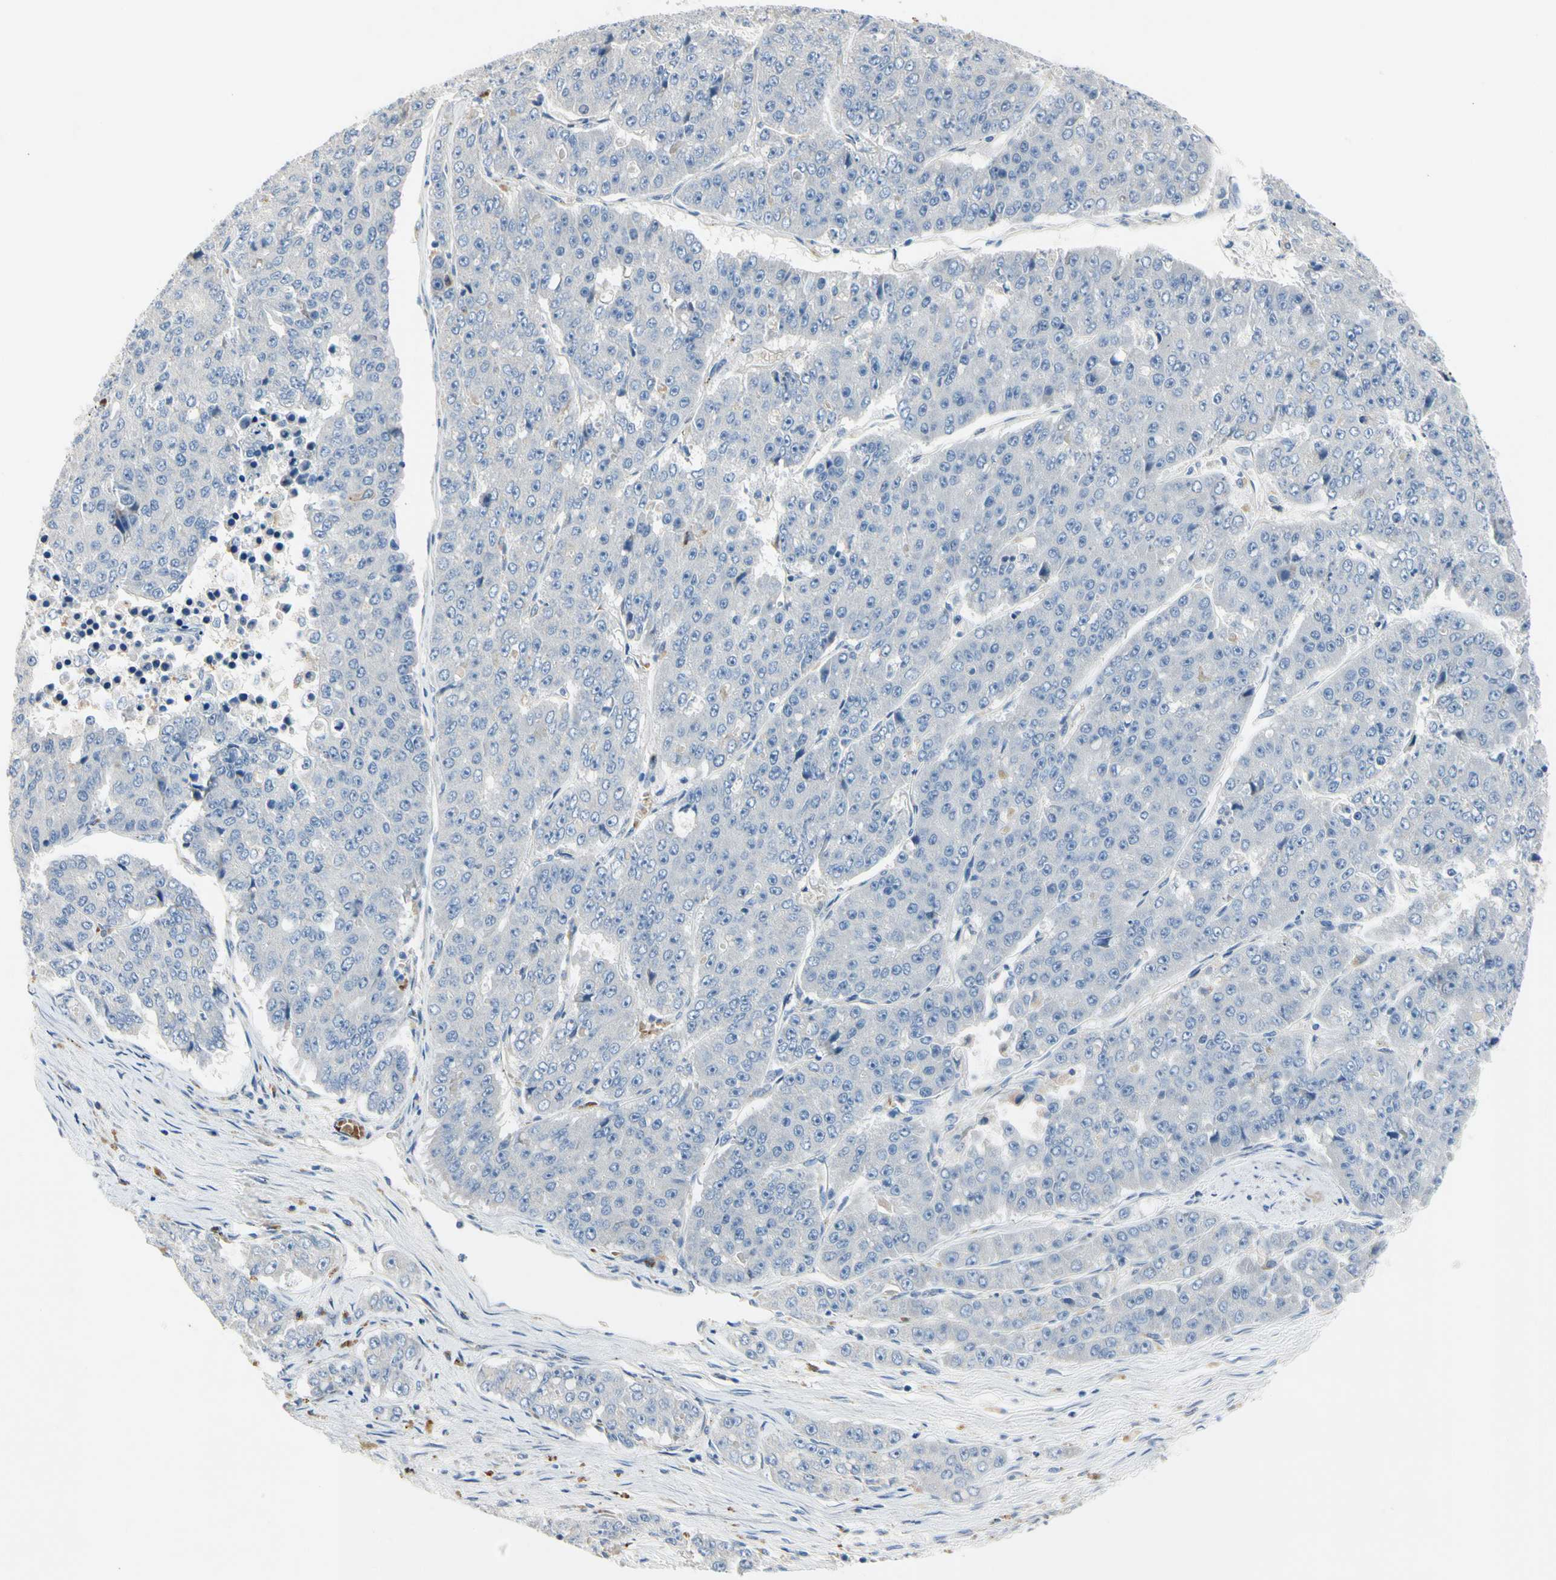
{"staining": {"intensity": "negative", "quantity": "none", "location": "none"}, "tissue": "pancreatic cancer", "cell_type": "Tumor cells", "image_type": "cancer", "snomed": [{"axis": "morphology", "description": "Adenocarcinoma, NOS"}, {"axis": "topography", "description": "Pancreas"}], "caption": "Pancreatic cancer stained for a protein using immunohistochemistry (IHC) displays no positivity tumor cells.", "gene": "RETSAT", "patient": {"sex": "male", "age": 50}}